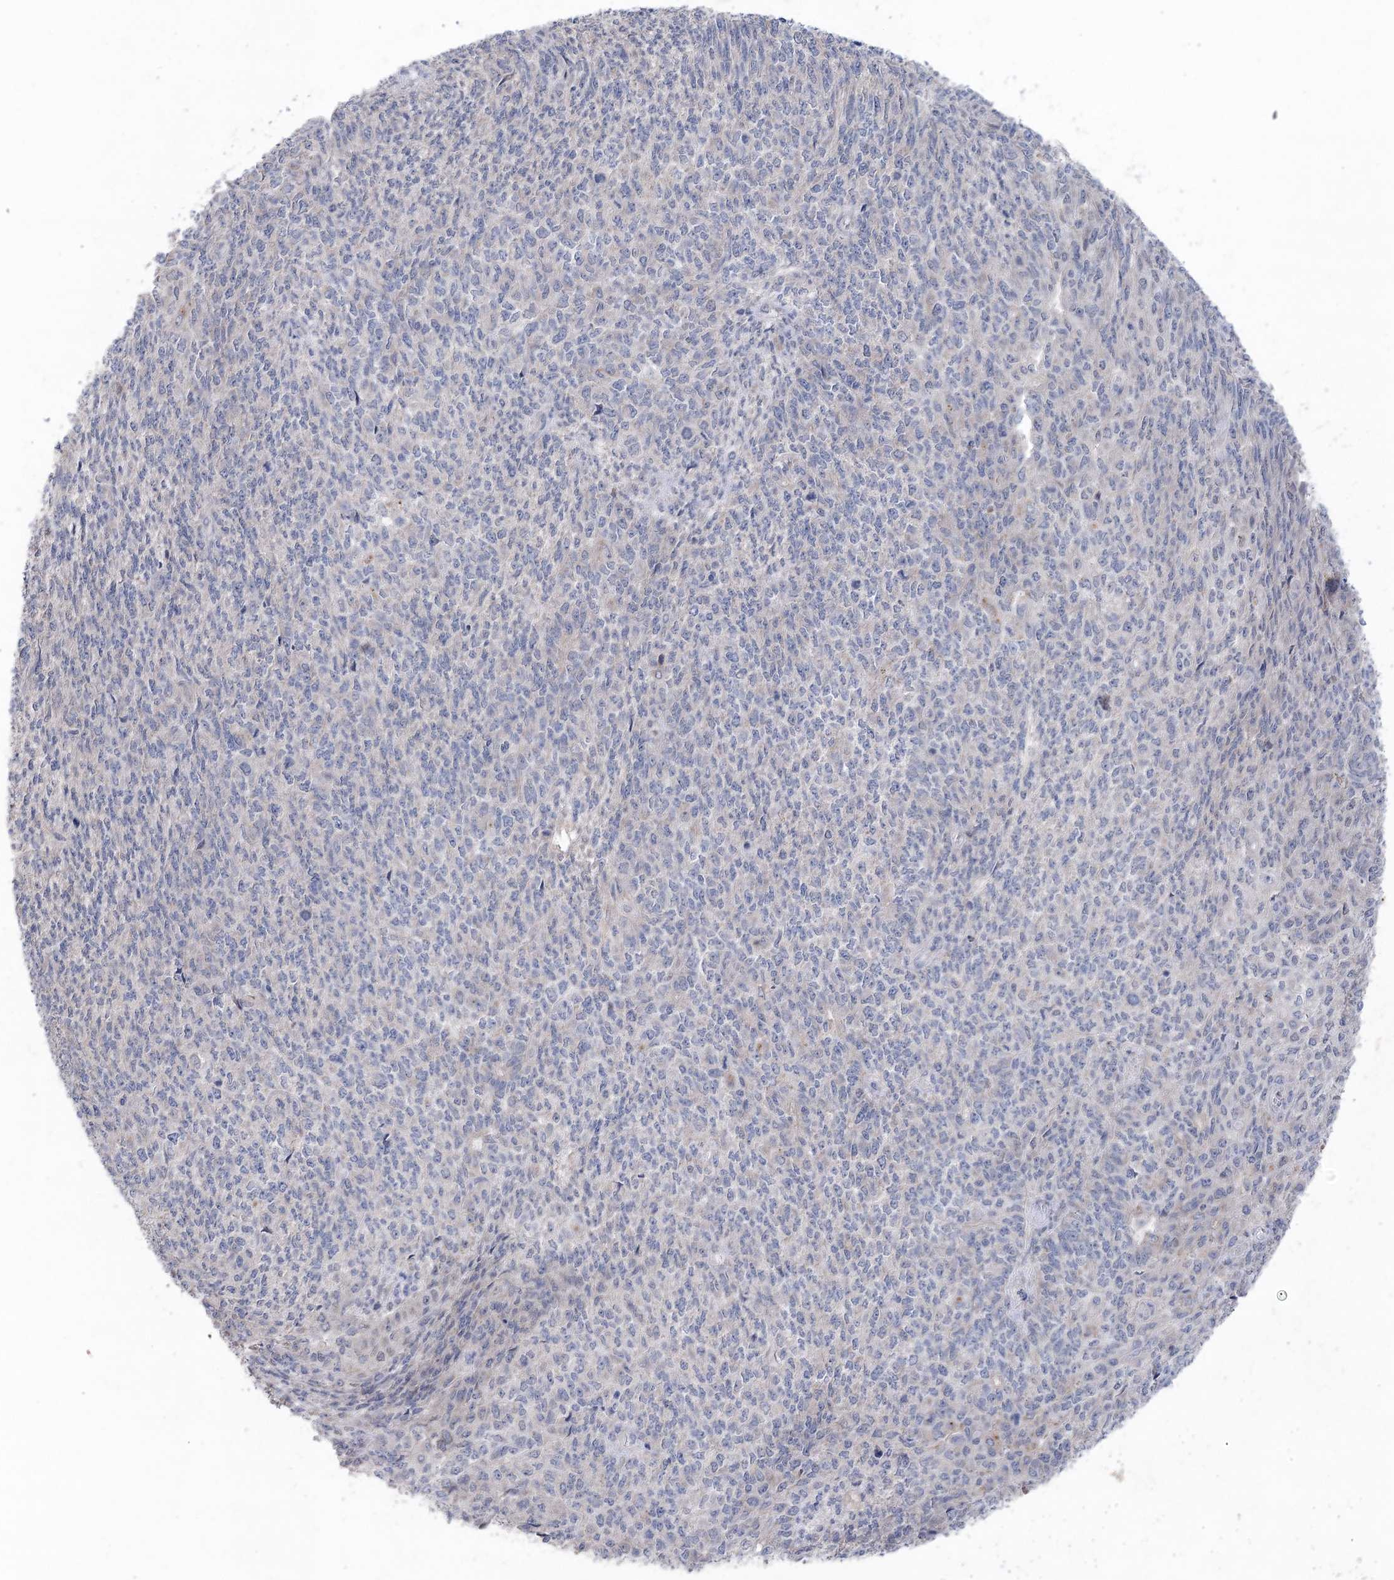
{"staining": {"intensity": "negative", "quantity": "none", "location": "none"}, "tissue": "endometrial cancer", "cell_type": "Tumor cells", "image_type": "cancer", "snomed": [{"axis": "morphology", "description": "Adenocarcinoma, NOS"}, {"axis": "topography", "description": "Endometrium"}], "caption": "Image shows no protein staining in tumor cells of adenocarcinoma (endometrial) tissue.", "gene": "MTCH2", "patient": {"sex": "female", "age": 32}}